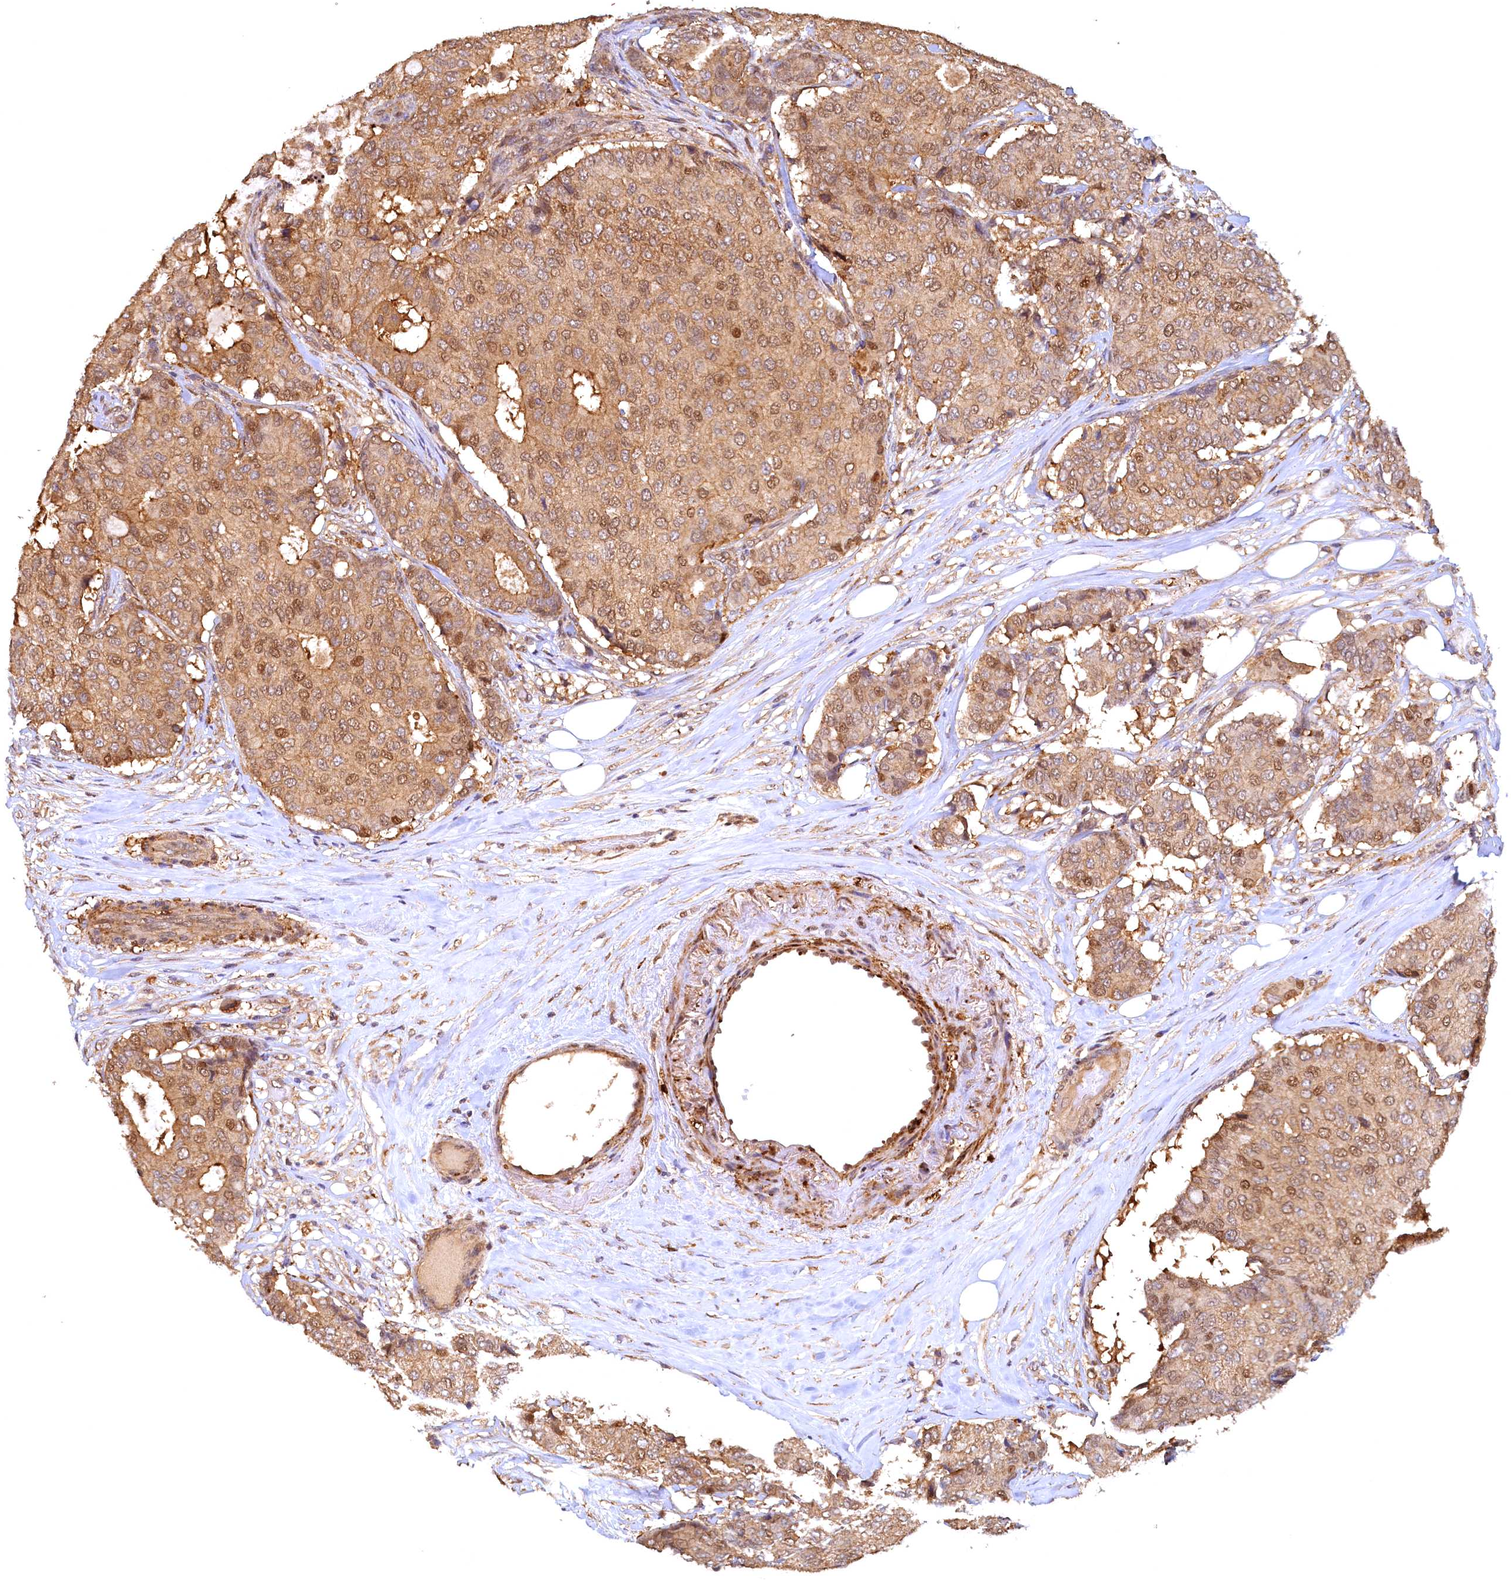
{"staining": {"intensity": "moderate", "quantity": ">75%", "location": "cytoplasmic/membranous,nuclear"}, "tissue": "breast cancer", "cell_type": "Tumor cells", "image_type": "cancer", "snomed": [{"axis": "morphology", "description": "Duct carcinoma"}, {"axis": "topography", "description": "Breast"}], "caption": "Immunohistochemistry (DAB (3,3'-diaminobenzidine)) staining of breast cancer reveals moderate cytoplasmic/membranous and nuclear protein positivity in approximately >75% of tumor cells. The protein is stained brown, and the nuclei are stained in blue (DAB IHC with brightfield microscopy, high magnification).", "gene": "UBL7", "patient": {"sex": "female", "age": 75}}